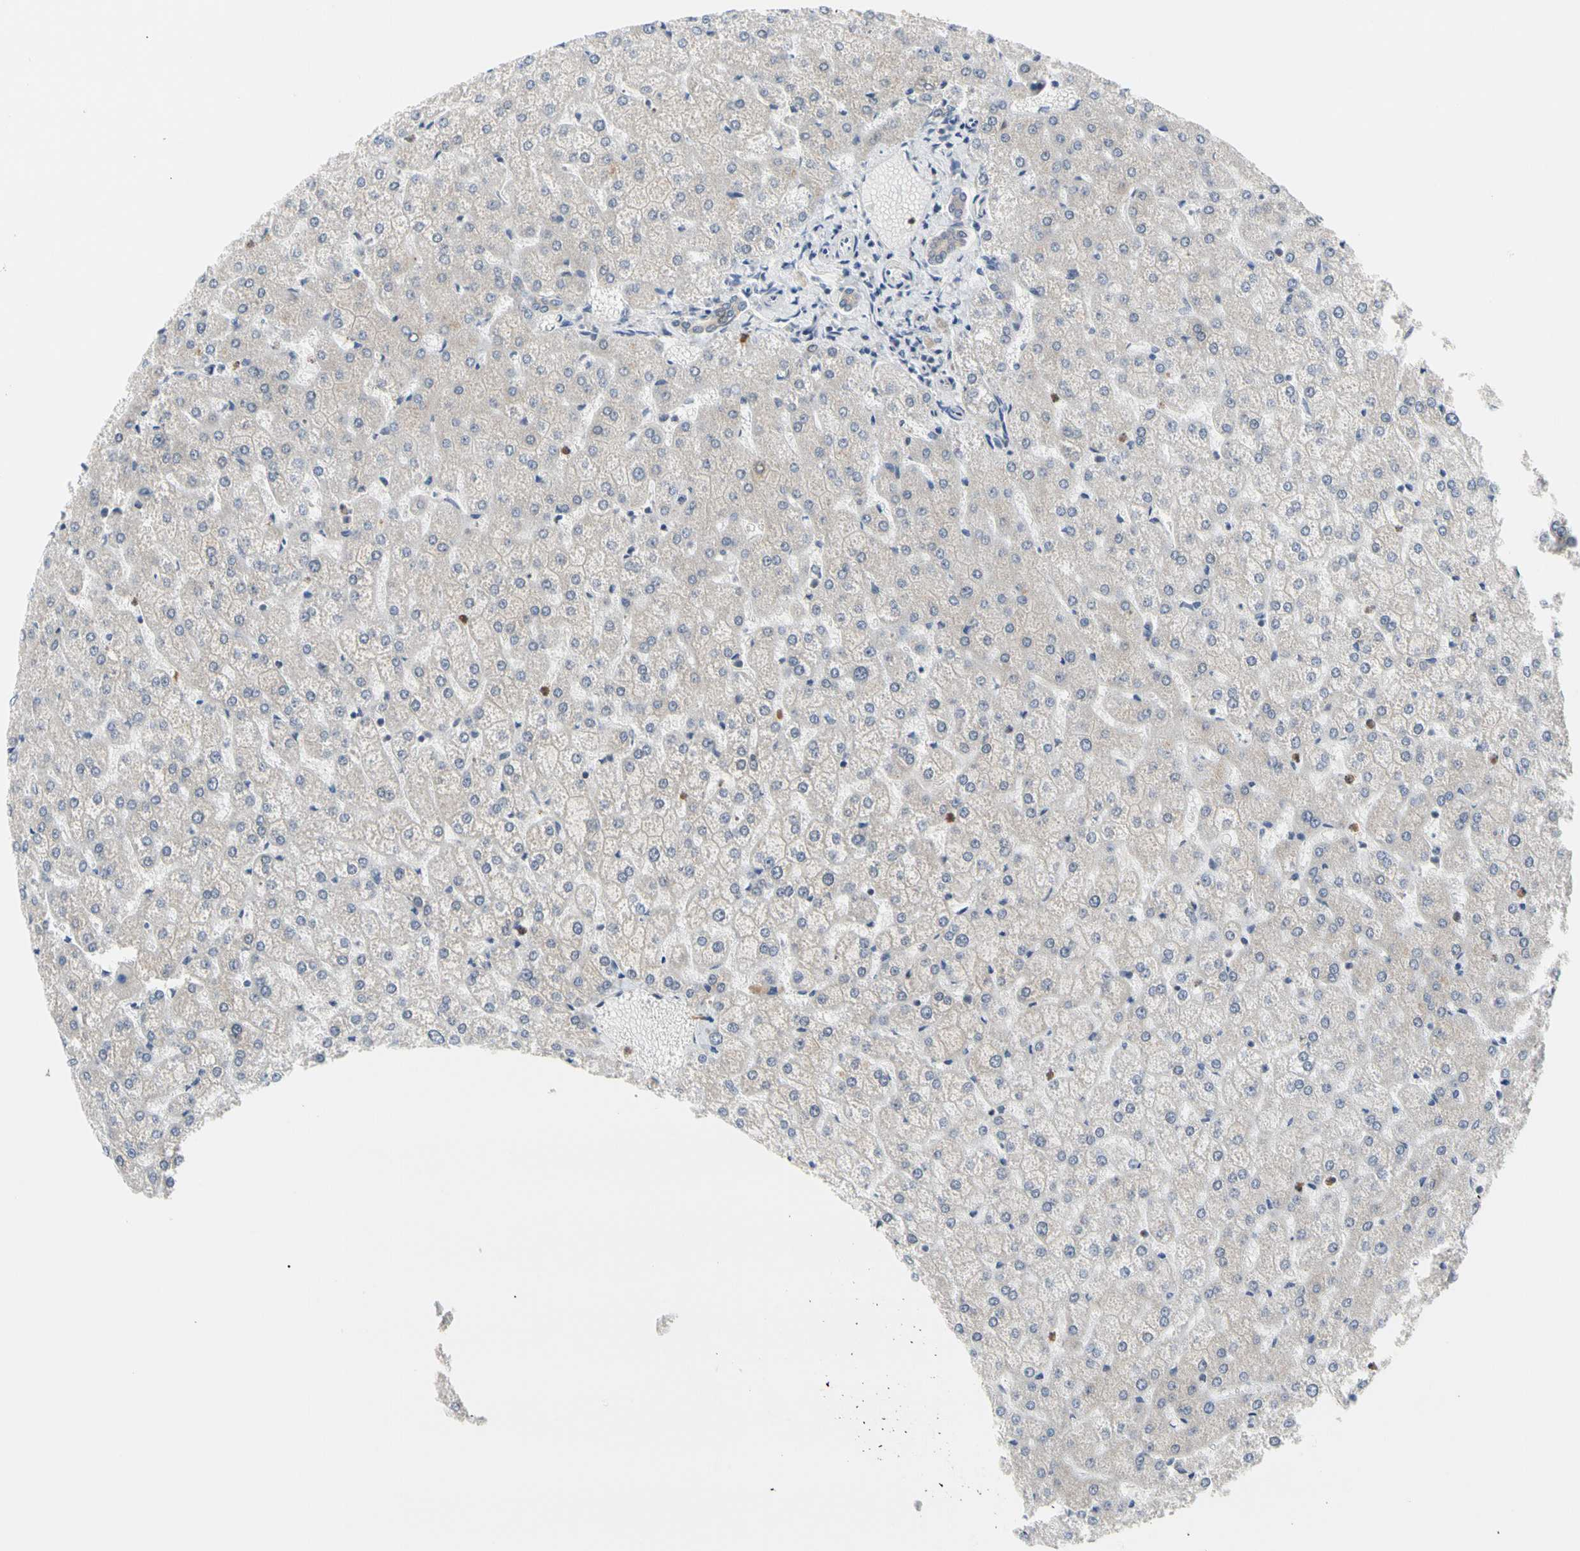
{"staining": {"intensity": "weak", "quantity": "25%-75%", "location": "cytoplasmic/membranous"}, "tissue": "liver", "cell_type": "Cholangiocytes", "image_type": "normal", "snomed": [{"axis": "morphology", "description": "Normal tissue, NOS"}, {"axis": "topography", "description": "Liver"}], "caption": "Weak cytoplasmic/membranous protein positivity is identified in approximately 25%-75% of cholangiocytes in liver. The staining is performed using DAB (3,3'-diaminobenzidine) brown chromogen to label protein expression. The nuclei are counter-stained blue using hematoxylin.", "gene": "MCL1", "patient": {"sex": "female", "age": 32}}